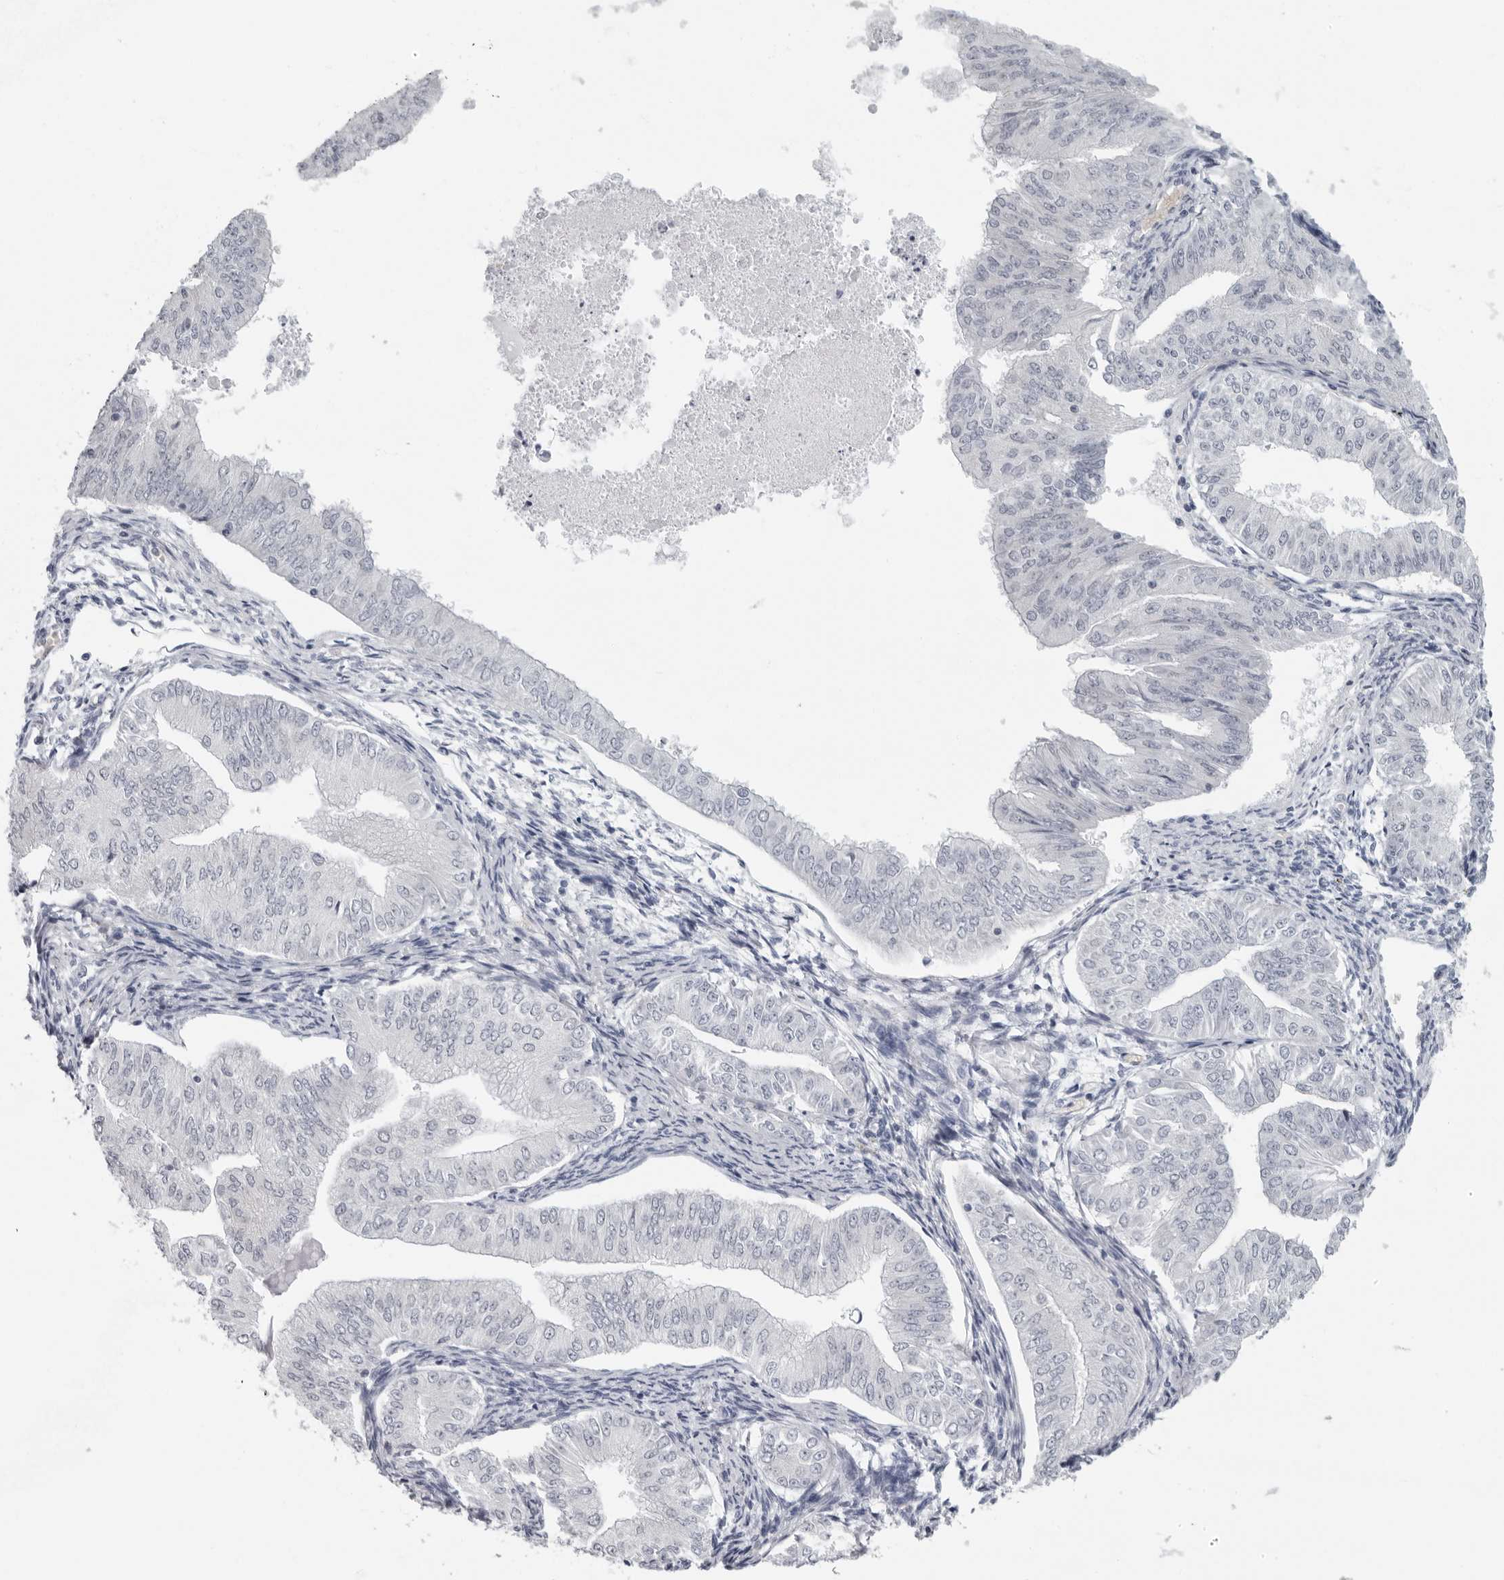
{"staining": {"intensity": "negative", "quantity": "none", "location": "none"}, "tissue": "endometrial cancer", "cell_type": "Tumor cells", "image_type": "cancer", "snomed": [{"axis": "morphology", "description": "Normal tissue, NOS"}, {"axis": "morphology", "description": "Adenocarcinoma, NOS"}, {"axis": "topography", "description": "Endometrium"}], "caption": "Immunohistochemistry (IHC) image of endometrial adenocarcinoma stained for a protein (brown), which displays no positivity in tumor cells.", "gene": "EPB41", "patient": {"sex": "female", "age": 53}}